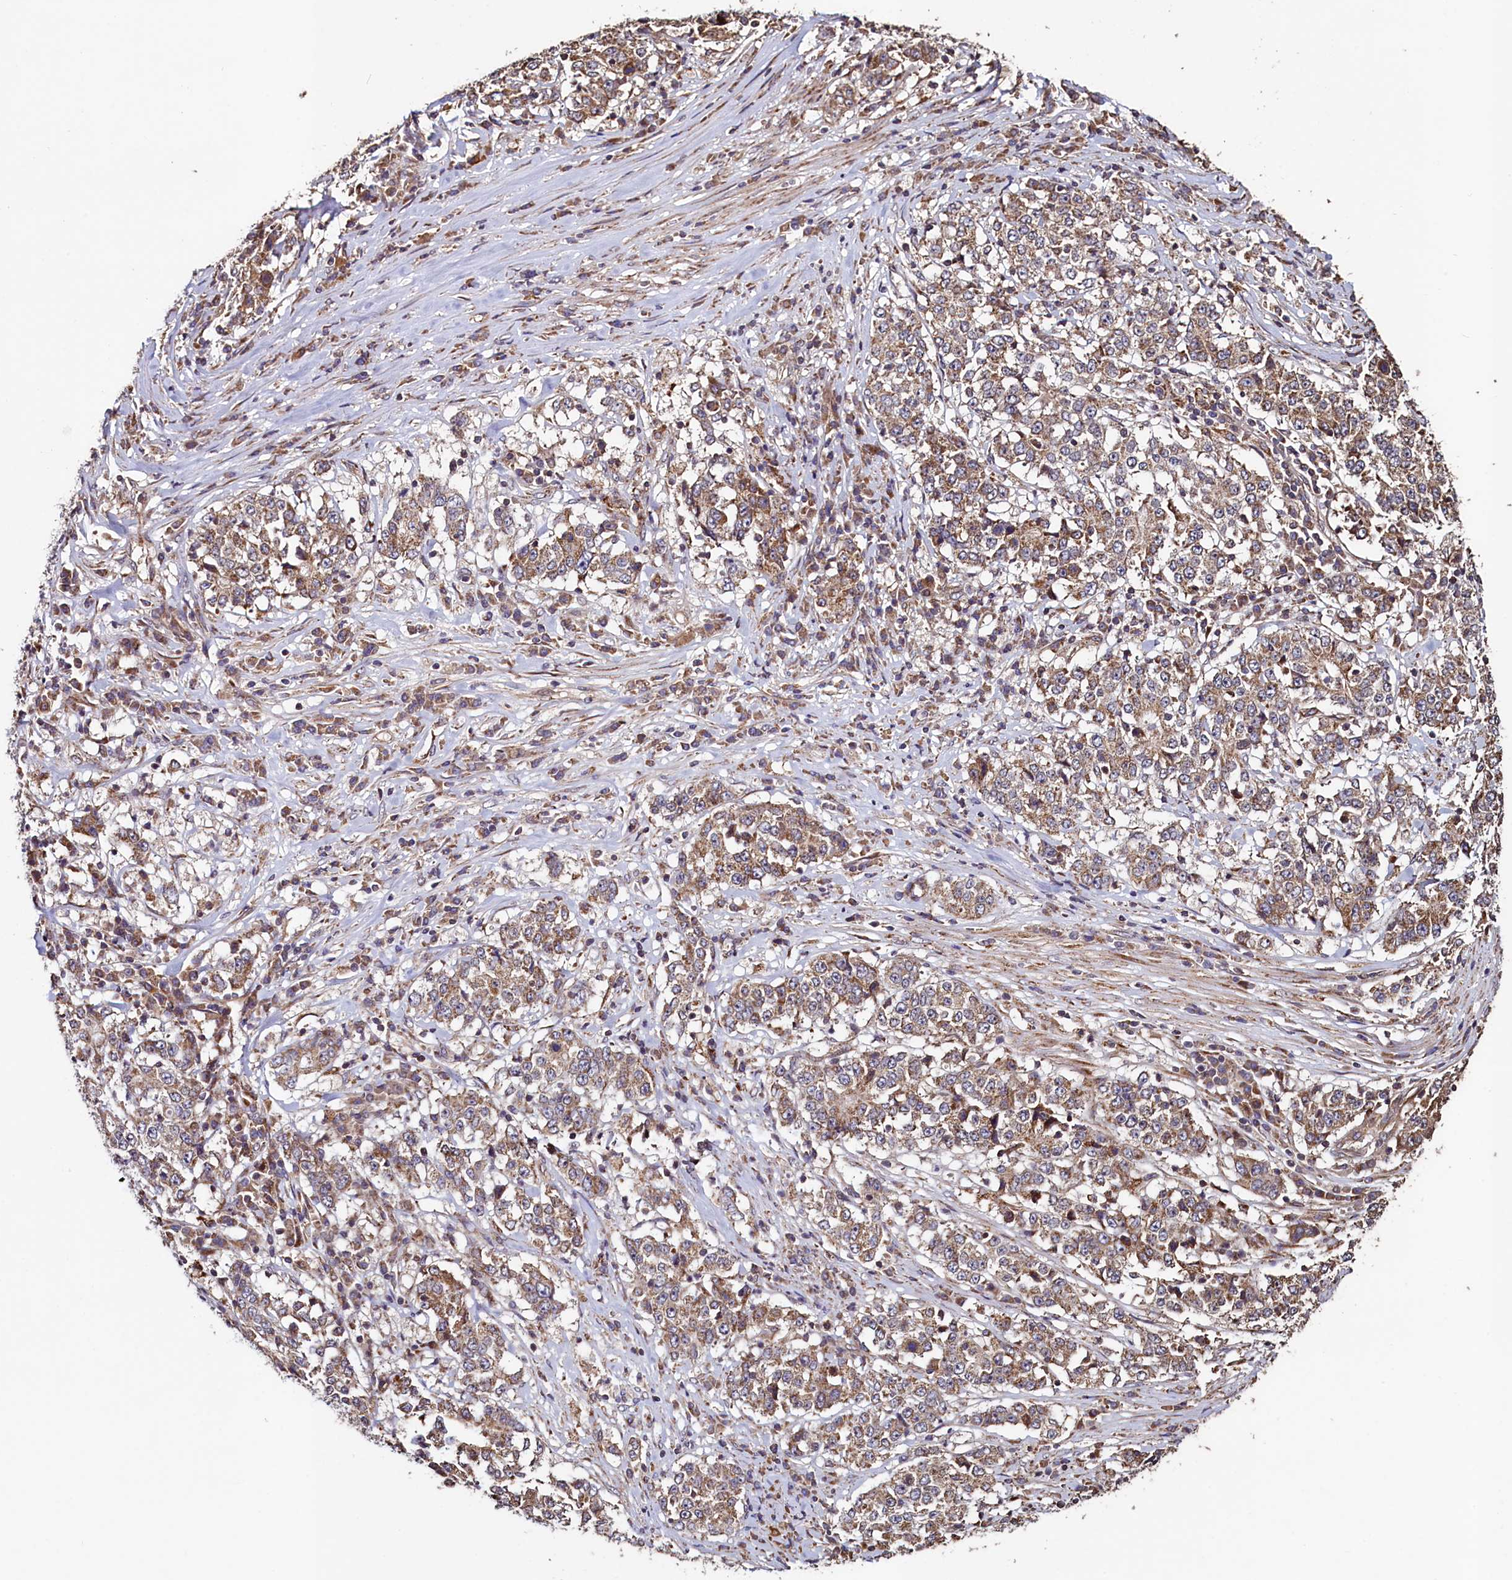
{"staining": {"intensity": "moderate", "quantity": ">75%", "location": "cytoplasmic/membranous"}, "tissue": "stomach cancer", "cell_type": "Tumor cells", "image_type": "cancer", "snomed": [{"axis": "morphology", "description": "Adenocarcinoma, NOS"}, {"axis": "topography", "description": "Stomach"}], "caption": "A histopathology image showing moderate cytoplasmic/membranous staining in about >75% of tumor cells in stomach cancer (adenocarcinoma), as visualized by brown immunohistochemical staining.", "gene": "RBFA", "patient": {"sex": "male", "age": 59}}